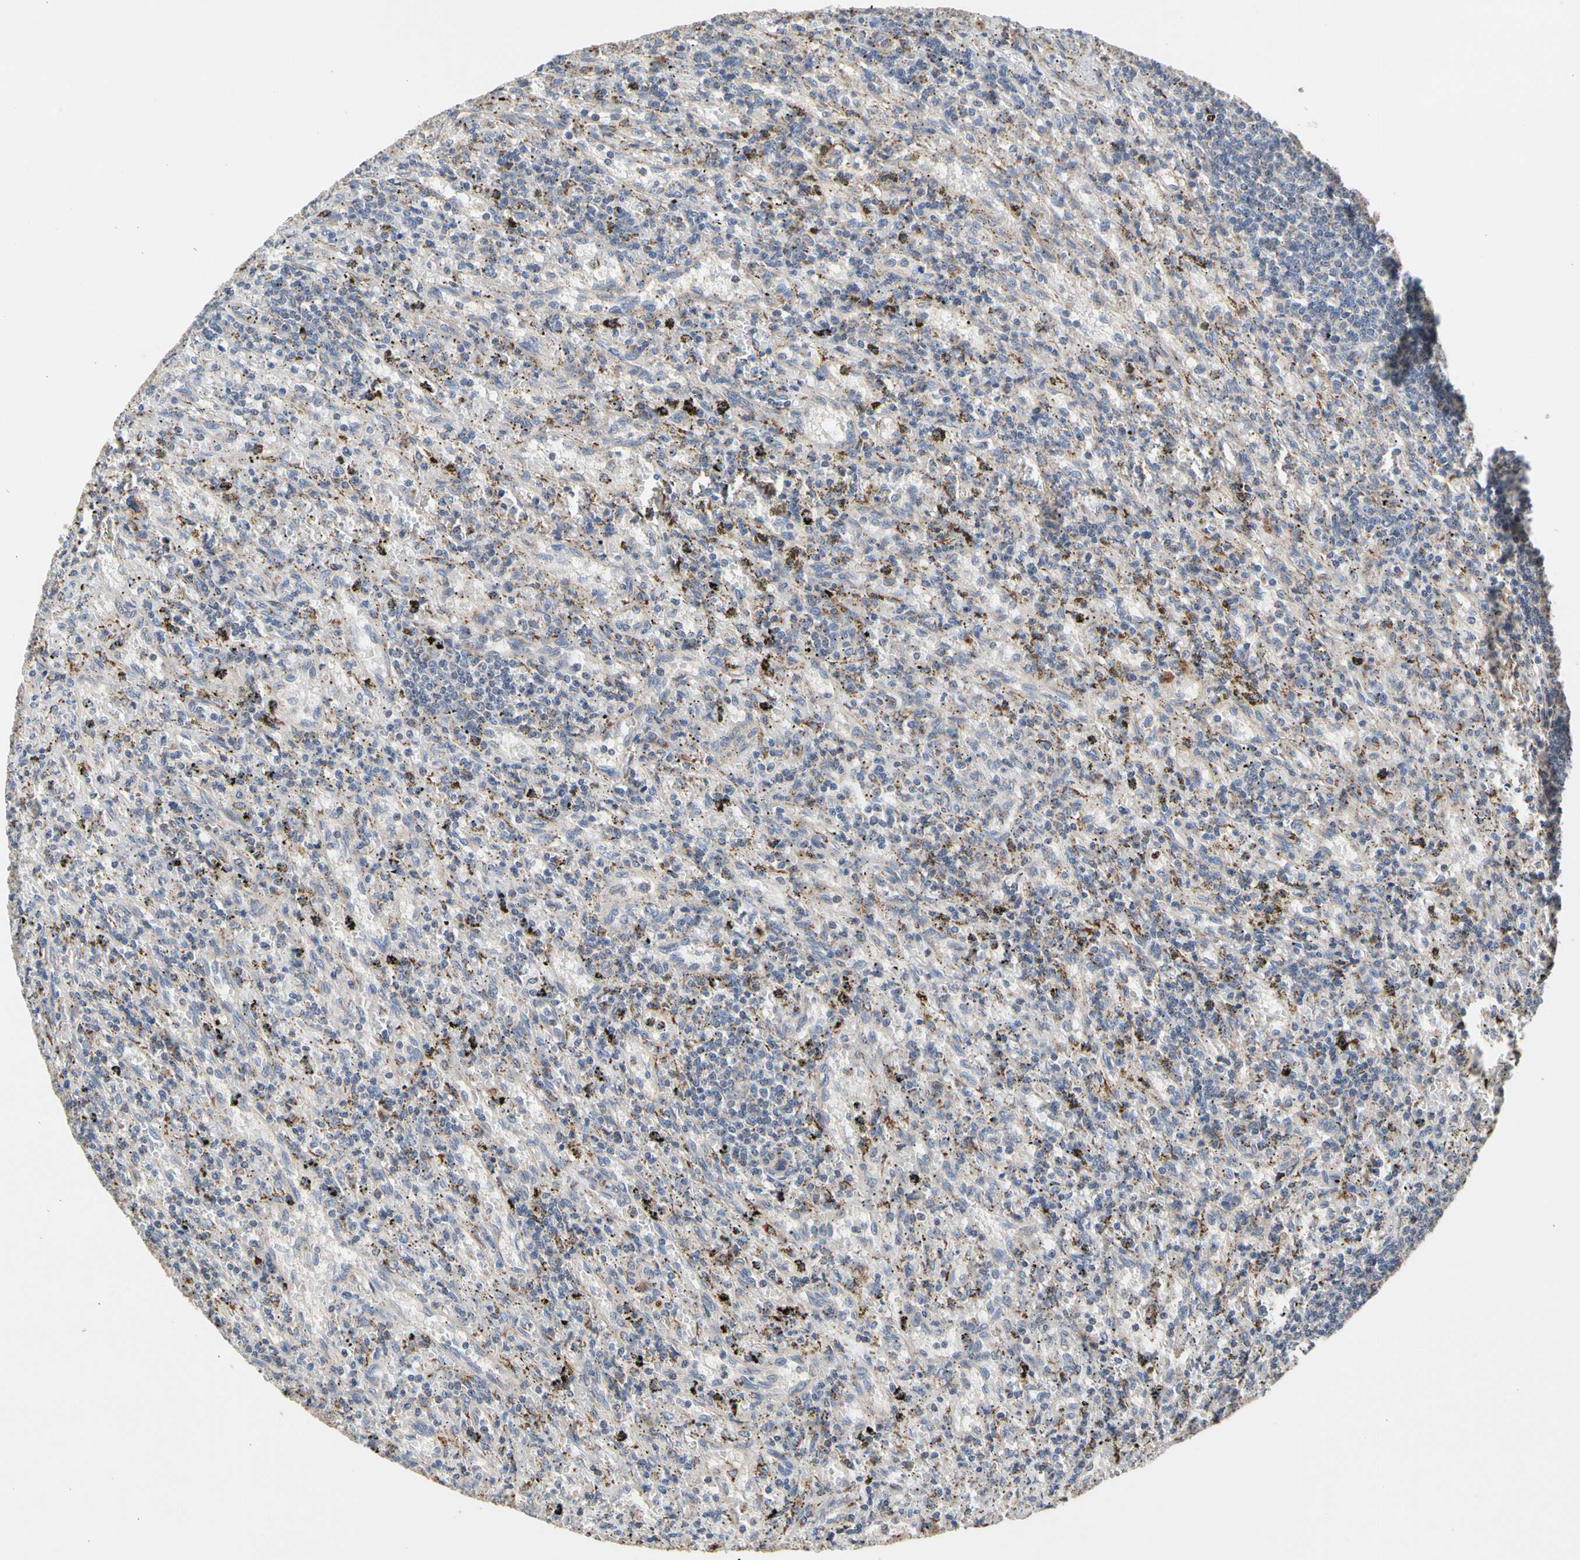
{"staining": {"intensity": "negative", "quantity": "none", "location": "none"}, "tissue": "lymphoma", "cell_type": "Tumor cells", "image_type": "cancer", "snomed": [{"axis": "morphology", "description": "Malignant lymphoma, non-Hodgkin's type, Low grade"}, {"axis": "topography", "description": "Spleen"}], "caption": "Immunohistochemistry micrograph of human malignant lymphoma, non-Hodgkin's type (low-grade) stained for a protein (brown), which reveals no expression in tumor cells. Nuclei are stained in blue.", "gene": "GPD2", "patient": {"sex": "male", "age": 76}}